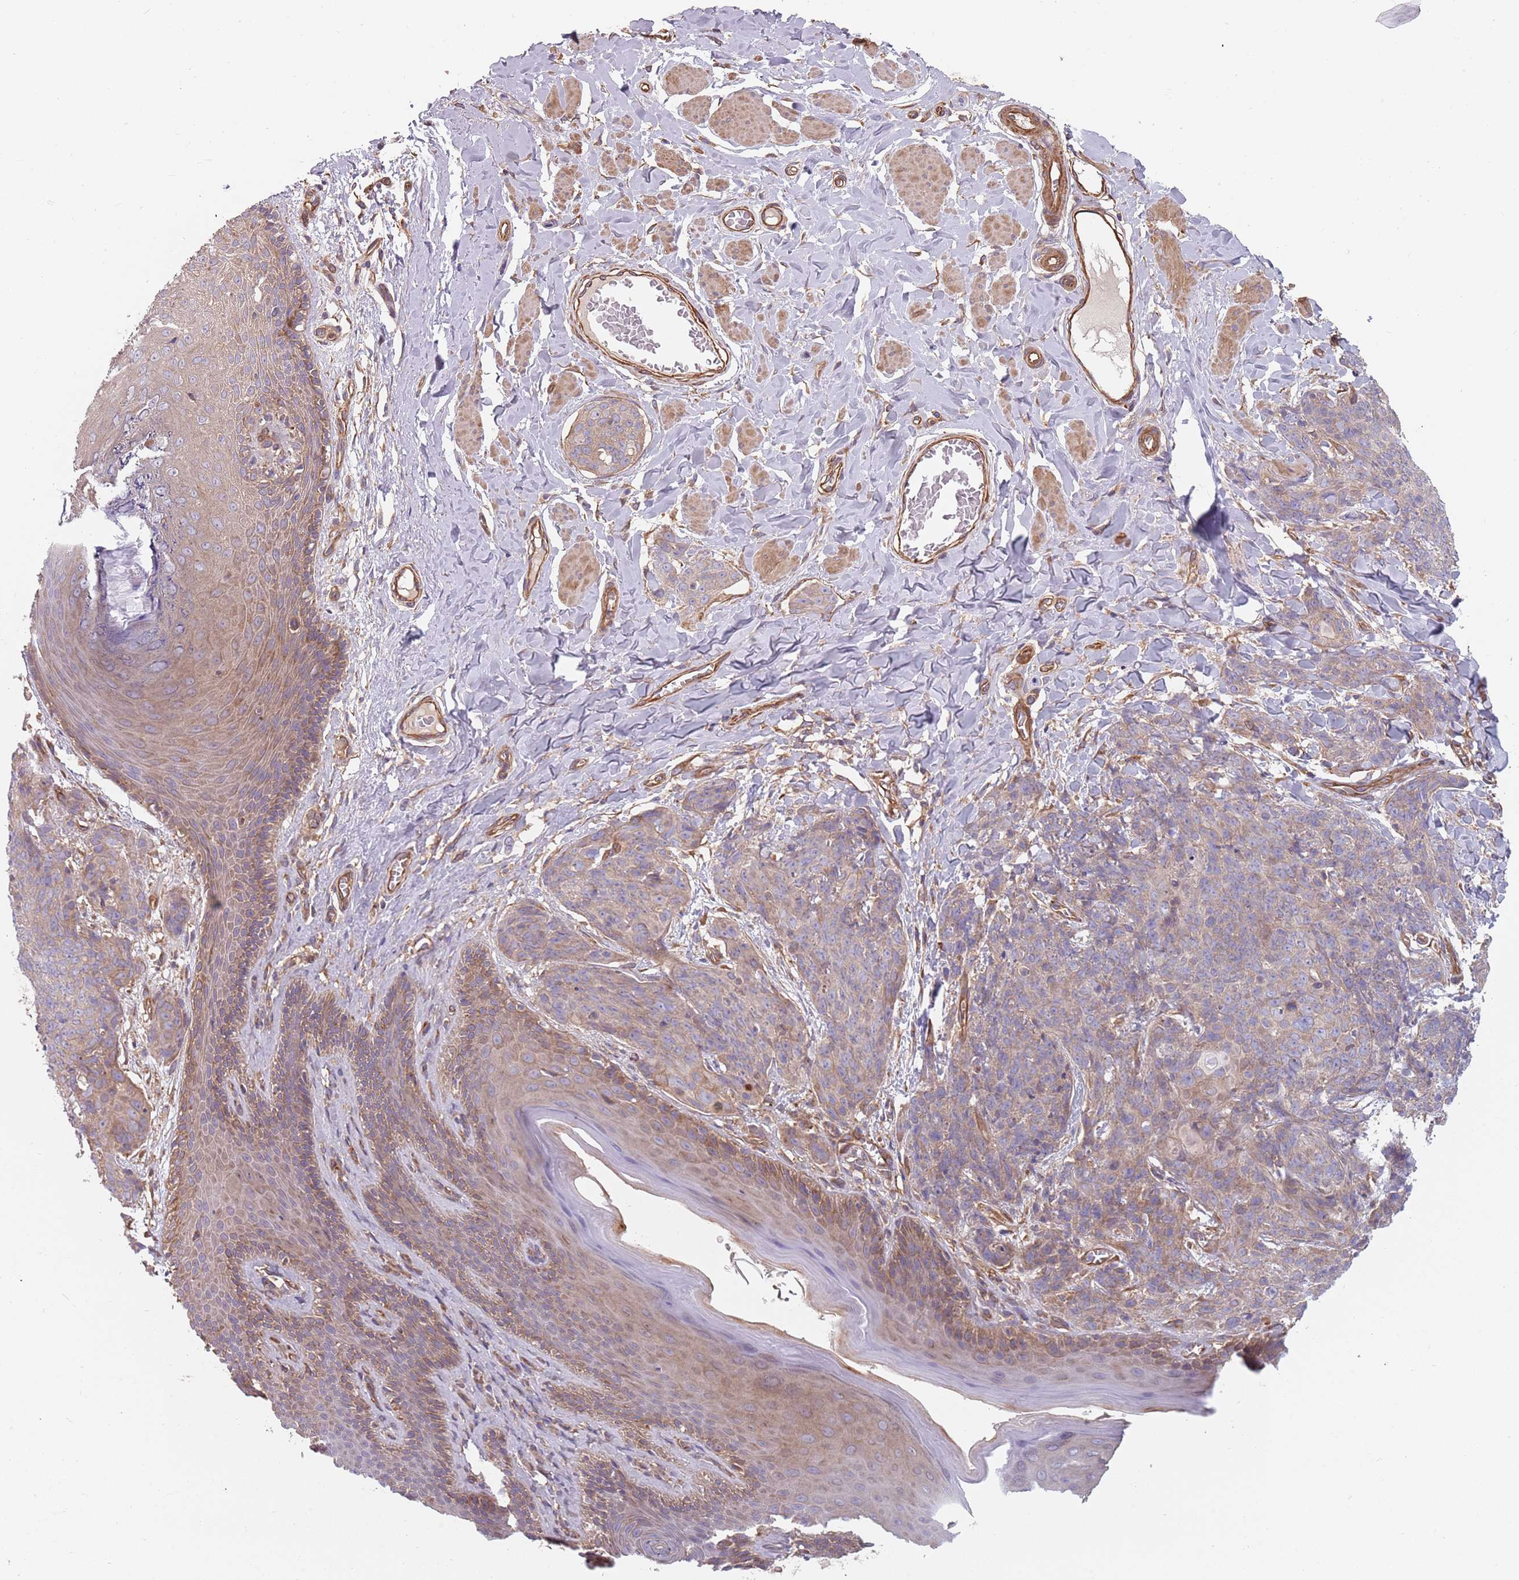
{"staining": {"intensity": "weak", "quantity": "<25%", "location": "cytoplasmic/membranous"}, "tissue": "skin cancer", "cell_type": "Tumor cells", "image_type": "cancer", "snomed": [{"axis": "morphology", "description": "Squamous cell carcinoma, NOS"}, {"axis": "topography", "description": "Skin"}, {"axis": "topography", "description": "Vulva"}], "caption": "Tumor cells are negative for brown protein staining in skin cancer.", "gene": "SPDL1", "patient": {"sex": "female", "age": 85}}